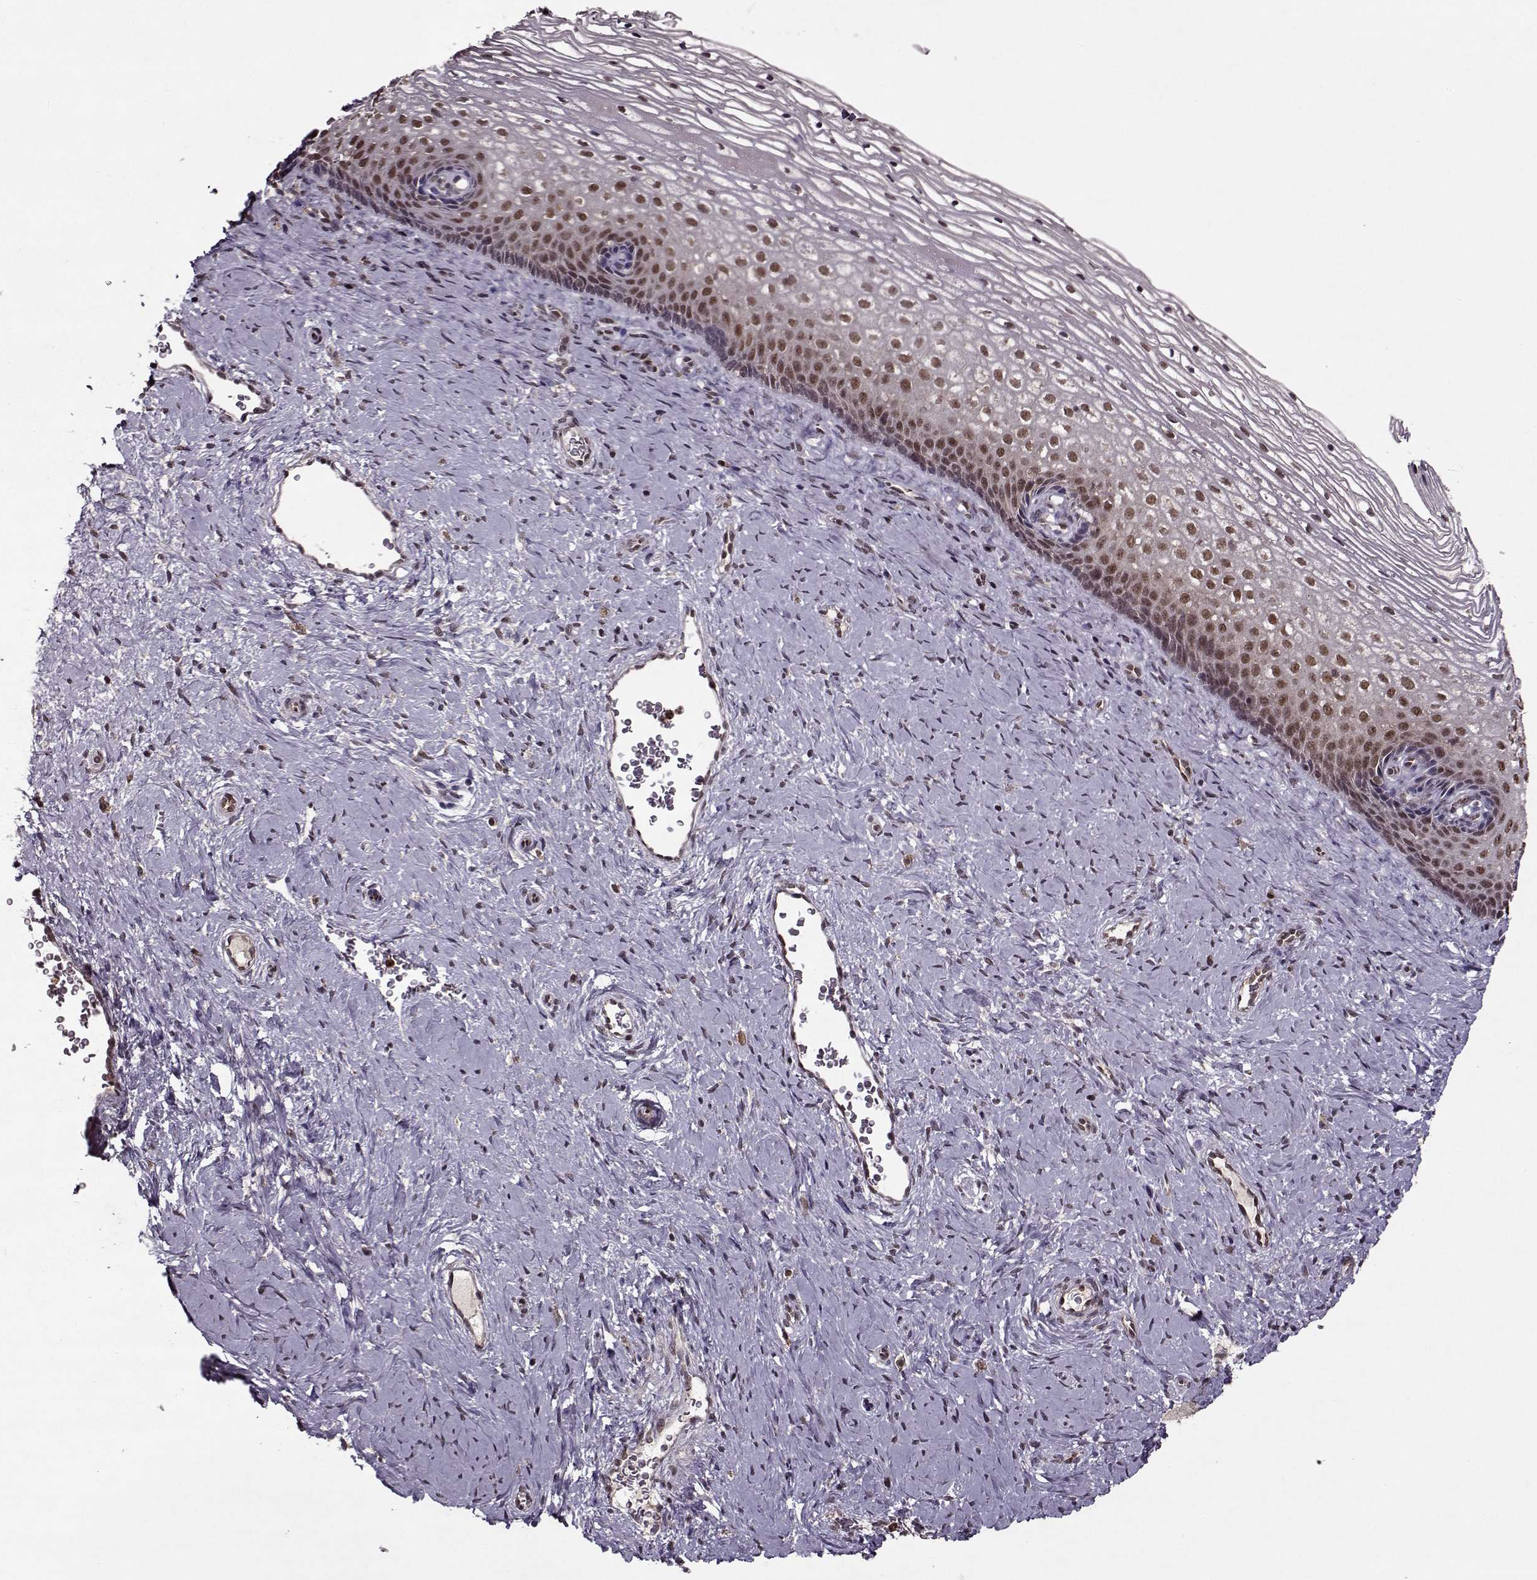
{"staining": {"intensity": "moderate", "quantity": ">75%", "location": "nuclear"}, "tissue": "cervix", "cell_type": "Glandular cells", "image_type": "normal", "snomed": [{"axis": "morphology", "description": "Normal tissue, NOS"}, {"axis": "topography", "description": "Cervix"}], "caption": "Immunohistochemical staining of unremarkable cervix demonstrates >75% levels of moderate nuclear protein positivity in approximately >75% of glandular cells. Nuclei are stained in blue.", "gene": "PSMA7", "patient": {"sex": "female", "age": 34}}